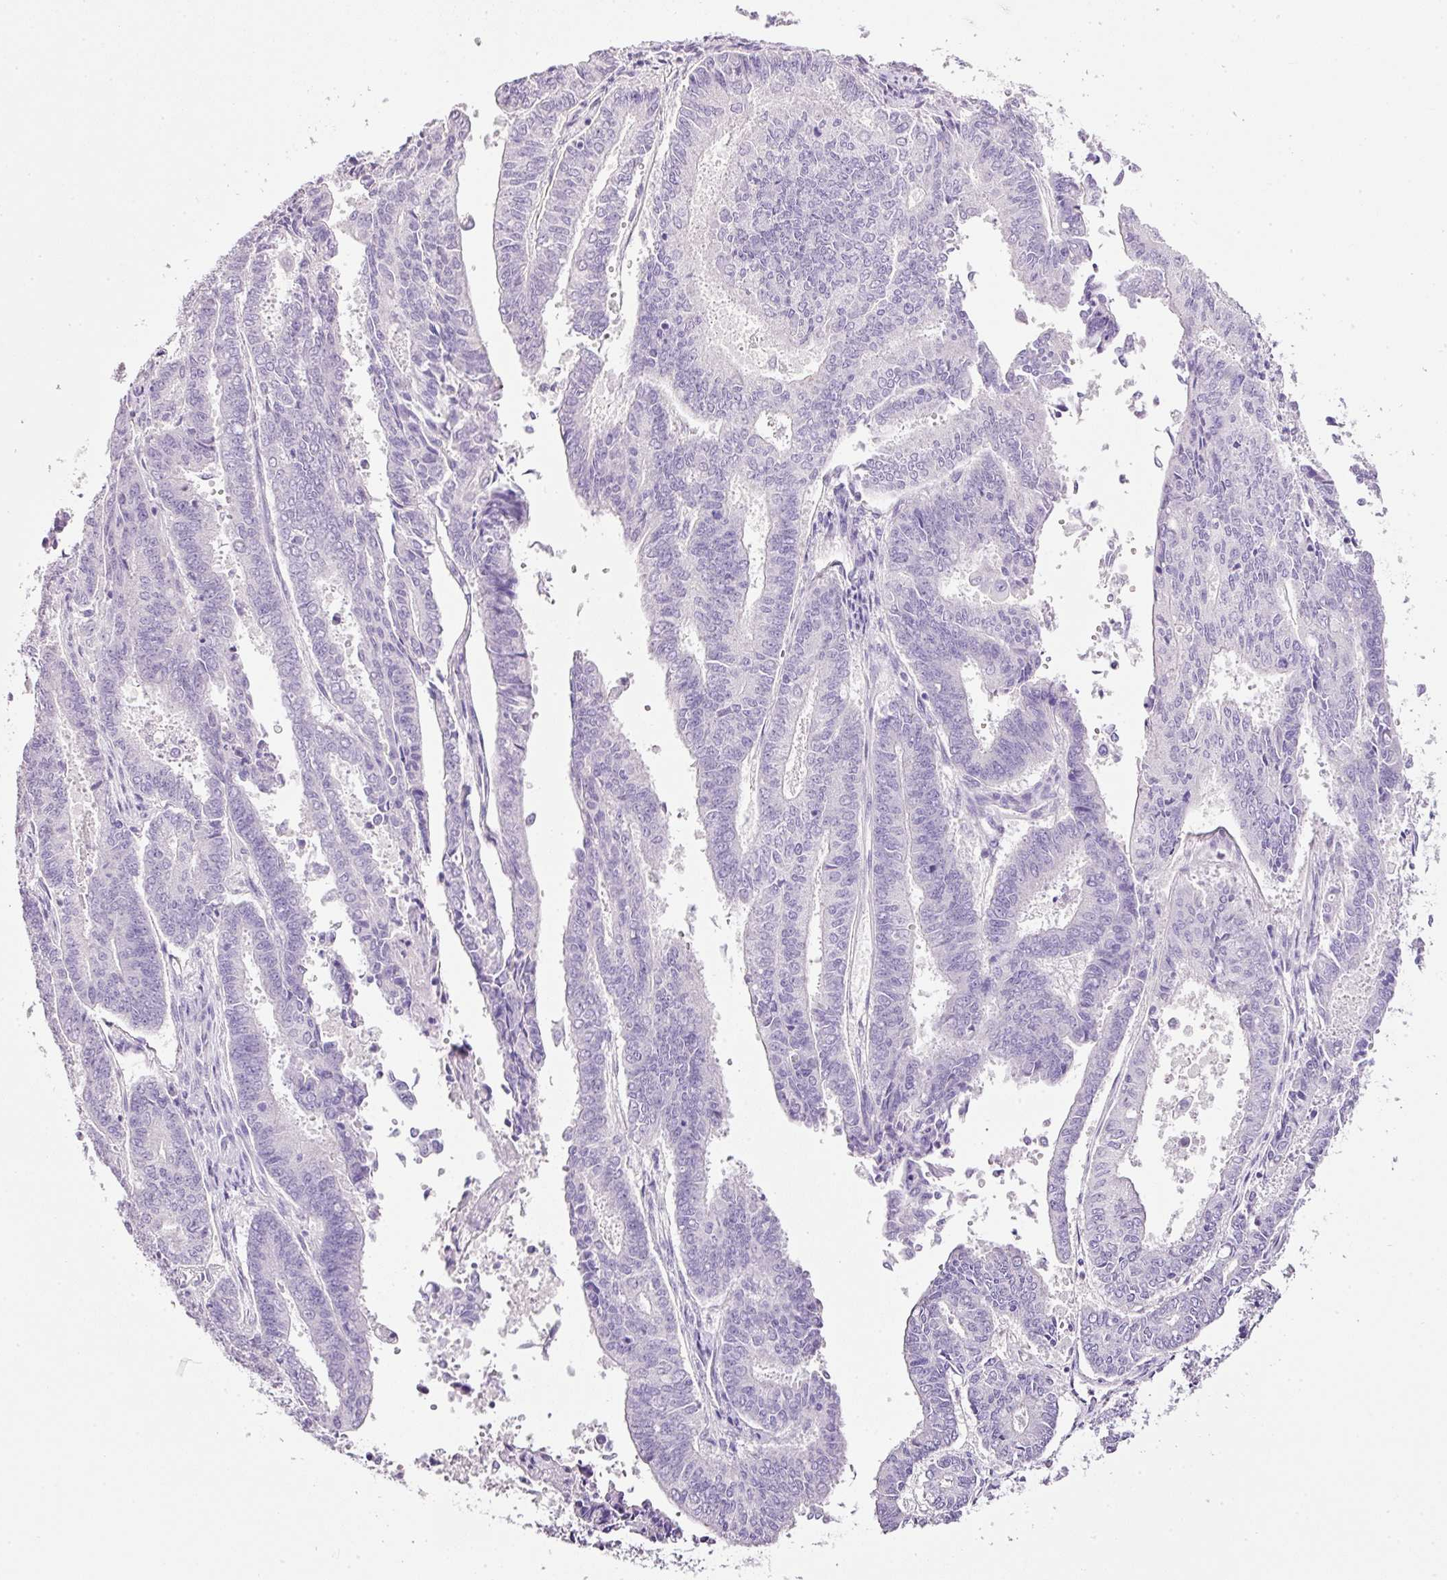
{"staining": {"intensity": "negative", "quantity": "none", "location": "none"}, "tissue": "endometrial cancer", "cell_type": "Tumor cells", "image_type": "cancer", "snomed": [{"axis": "morphology", "description": "Adenocarcinoma, NOS"}, {"axis": "topography", "description": "Endometrium"}], "caption": "Micrograph shows no protein positivity in tumor cells of endometrial cancer (adenocarcinoma) tissue.", "gene": "BSND", "patient": {"sex": "female", "age": 59}}